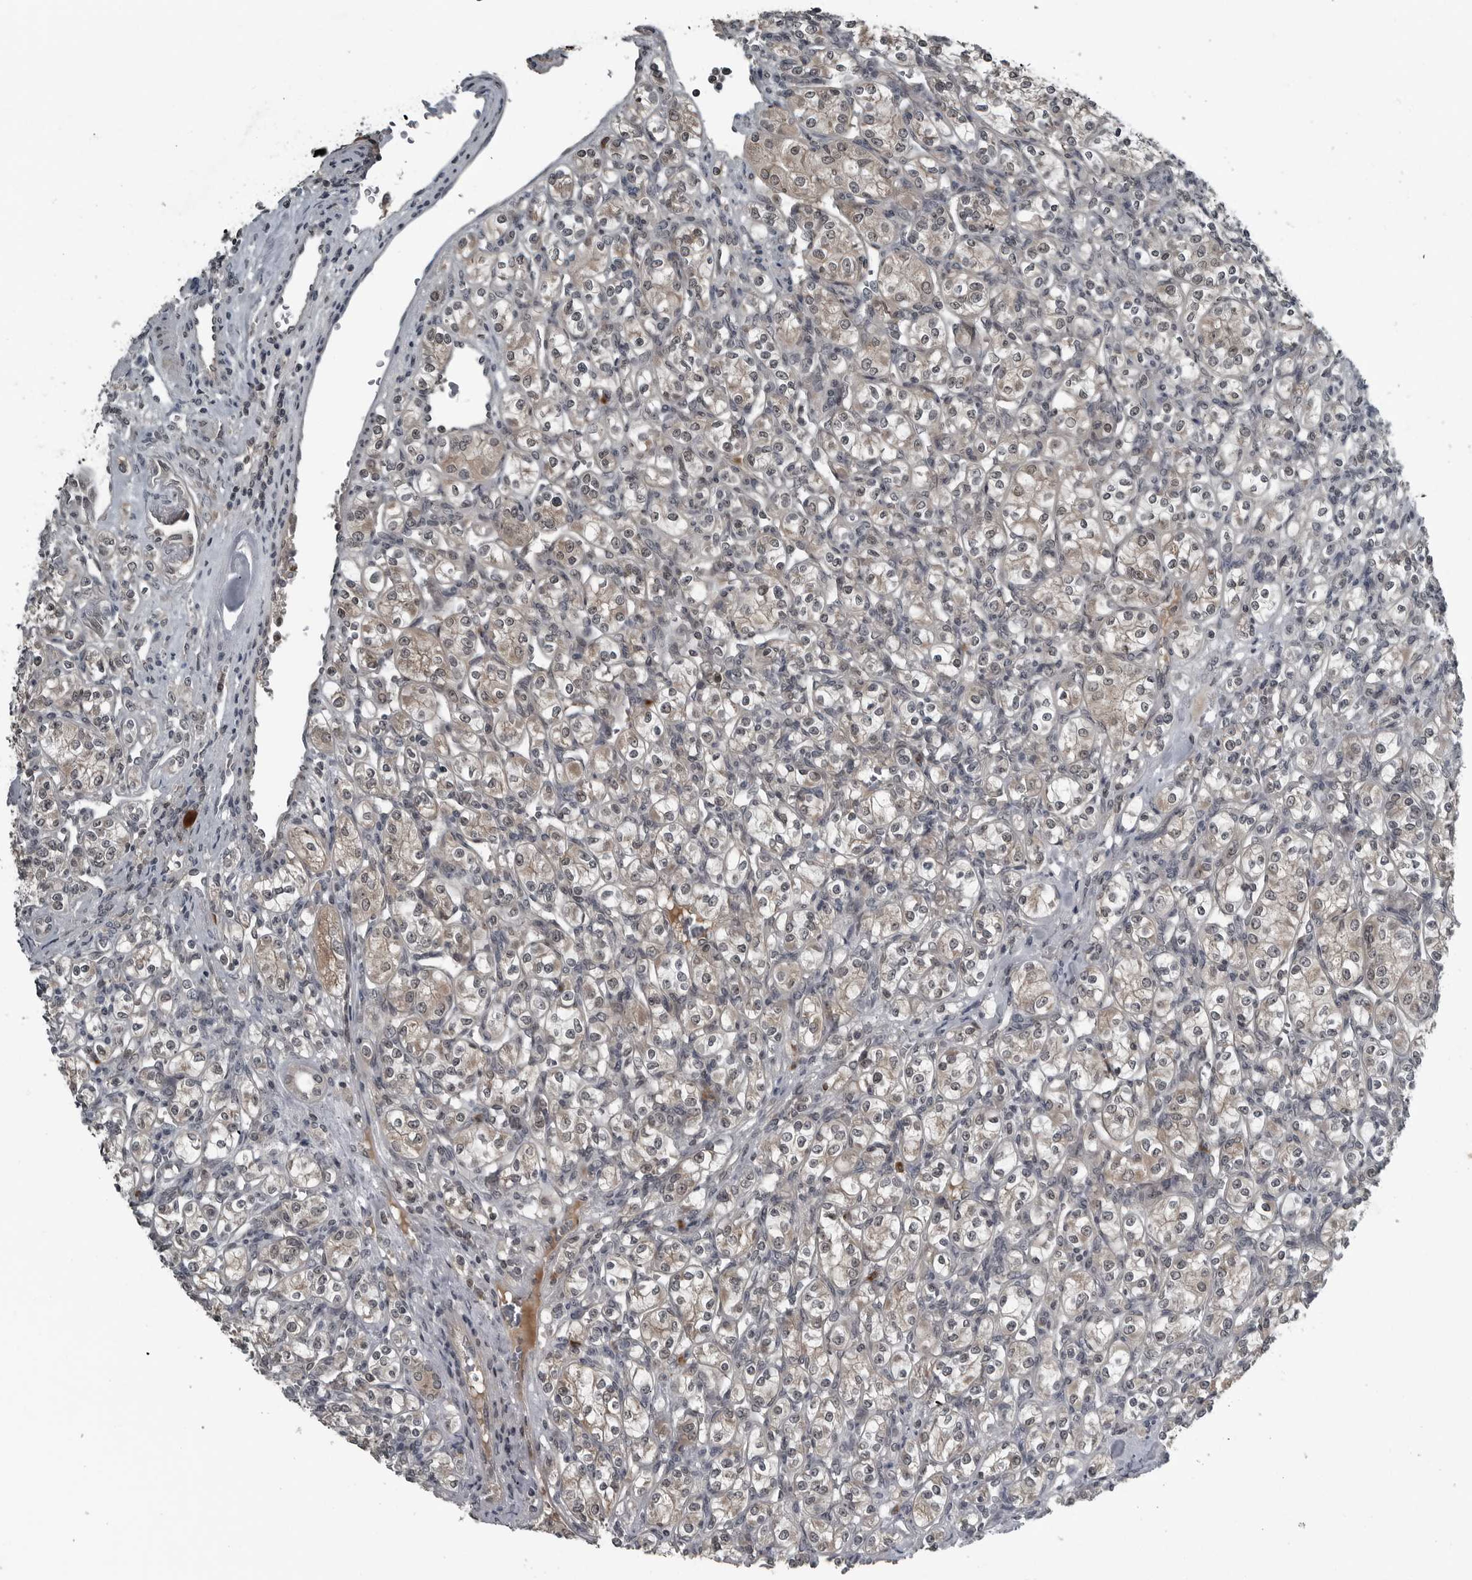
{"staining": {"intensity": "weak", "quantity": "<25%", "location": "nuclear"}, "tissue": "renal cancer", "cell_type": "Tumor cells", "image_type": "cancer", "snomed": [{"axis": "morphology", "description": "Adenocarcinoma, NOS"}, {"axis": "topography", "description": "Kidney"}], "caption": "Renal adenocarcinoma stained for a protein using immunohistochemistry exhibits no expression tumor cells.", "gene": "GAK", "patient": {"sex": "male", "age": 77}}